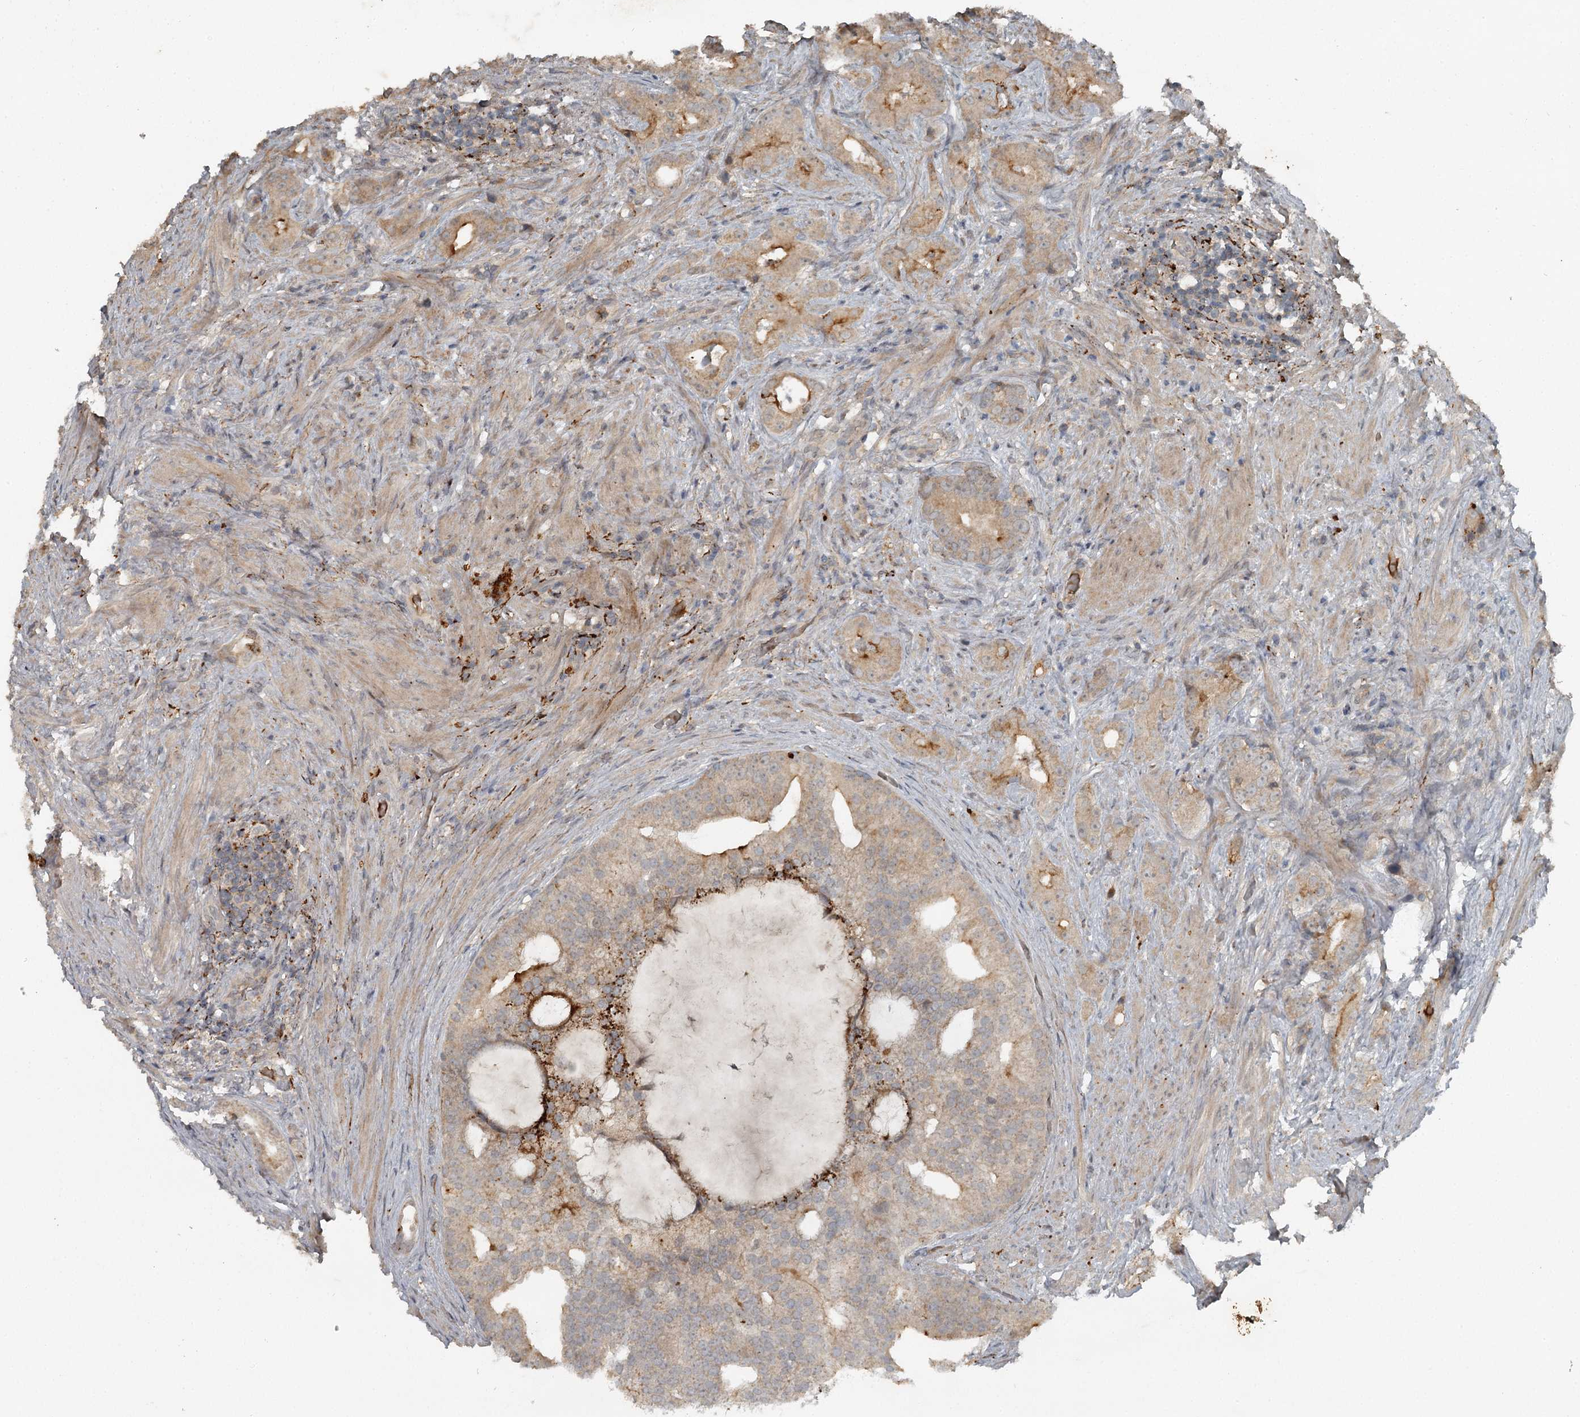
{"staining": {"intensity": "weak", "quantity": "25%-75%", "location": "cytoplasmic/membranous"}, "tissue": "prostate cancer", "cell_type": "Tumor cells", "image_type": "cancer", "snomed": [{"axis": "morphology", "description": "Adenocarcinoma, Low grade"}, {"axis": "topography", "description": "Prostate"}], "caption": "Tumor cells demonstrate weak cytoplasmic/membranous positivity in about 25%-75% of cells in prostate adenocarcinoma (low-grade).", "gene": "SLC39A8", "patient": {"sex": "male", "age": 71}}